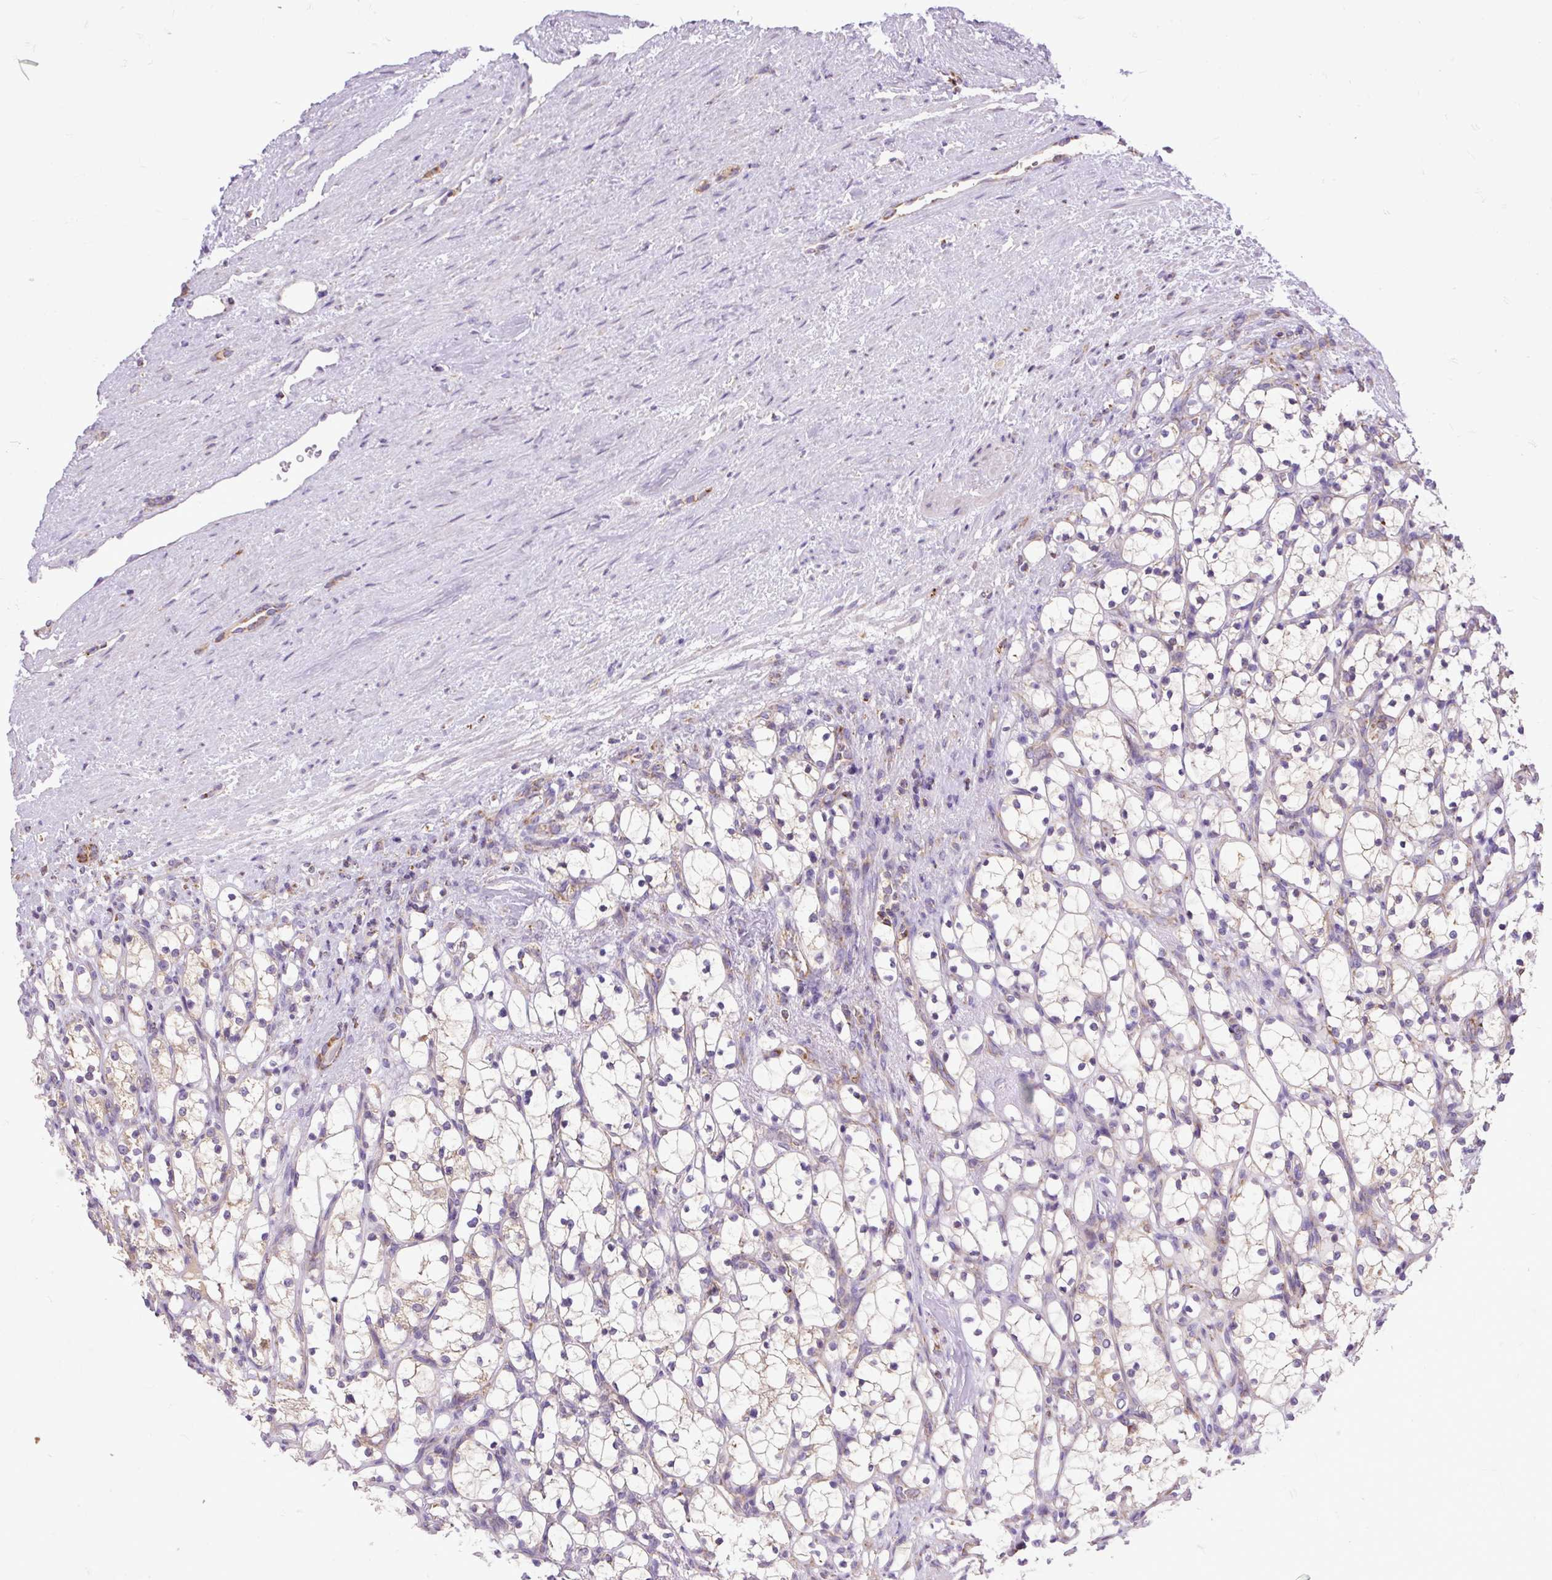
{"staining": {"intensity": "weak", "quantity": "25%-75%", "location": "cytoplasmic/membranous"}, "tissue": "renal cancer", "cell_type": "Tumor cells", "image_type": "cancer", "snomed": [{"axis": "morphology", "description": "Adenocarcinoma, NOS"}, {"axis": "topography", "description": "Kidney"}], "caption": "Adenocarcinoma (renal) stained with immunohistochemistry demonstrates weak cytoplasmic/membranous staining in approximately 25%-75% of tumor cells.", "gene": "TOMM40", "patient": {"sex": "female", "age": 69}}